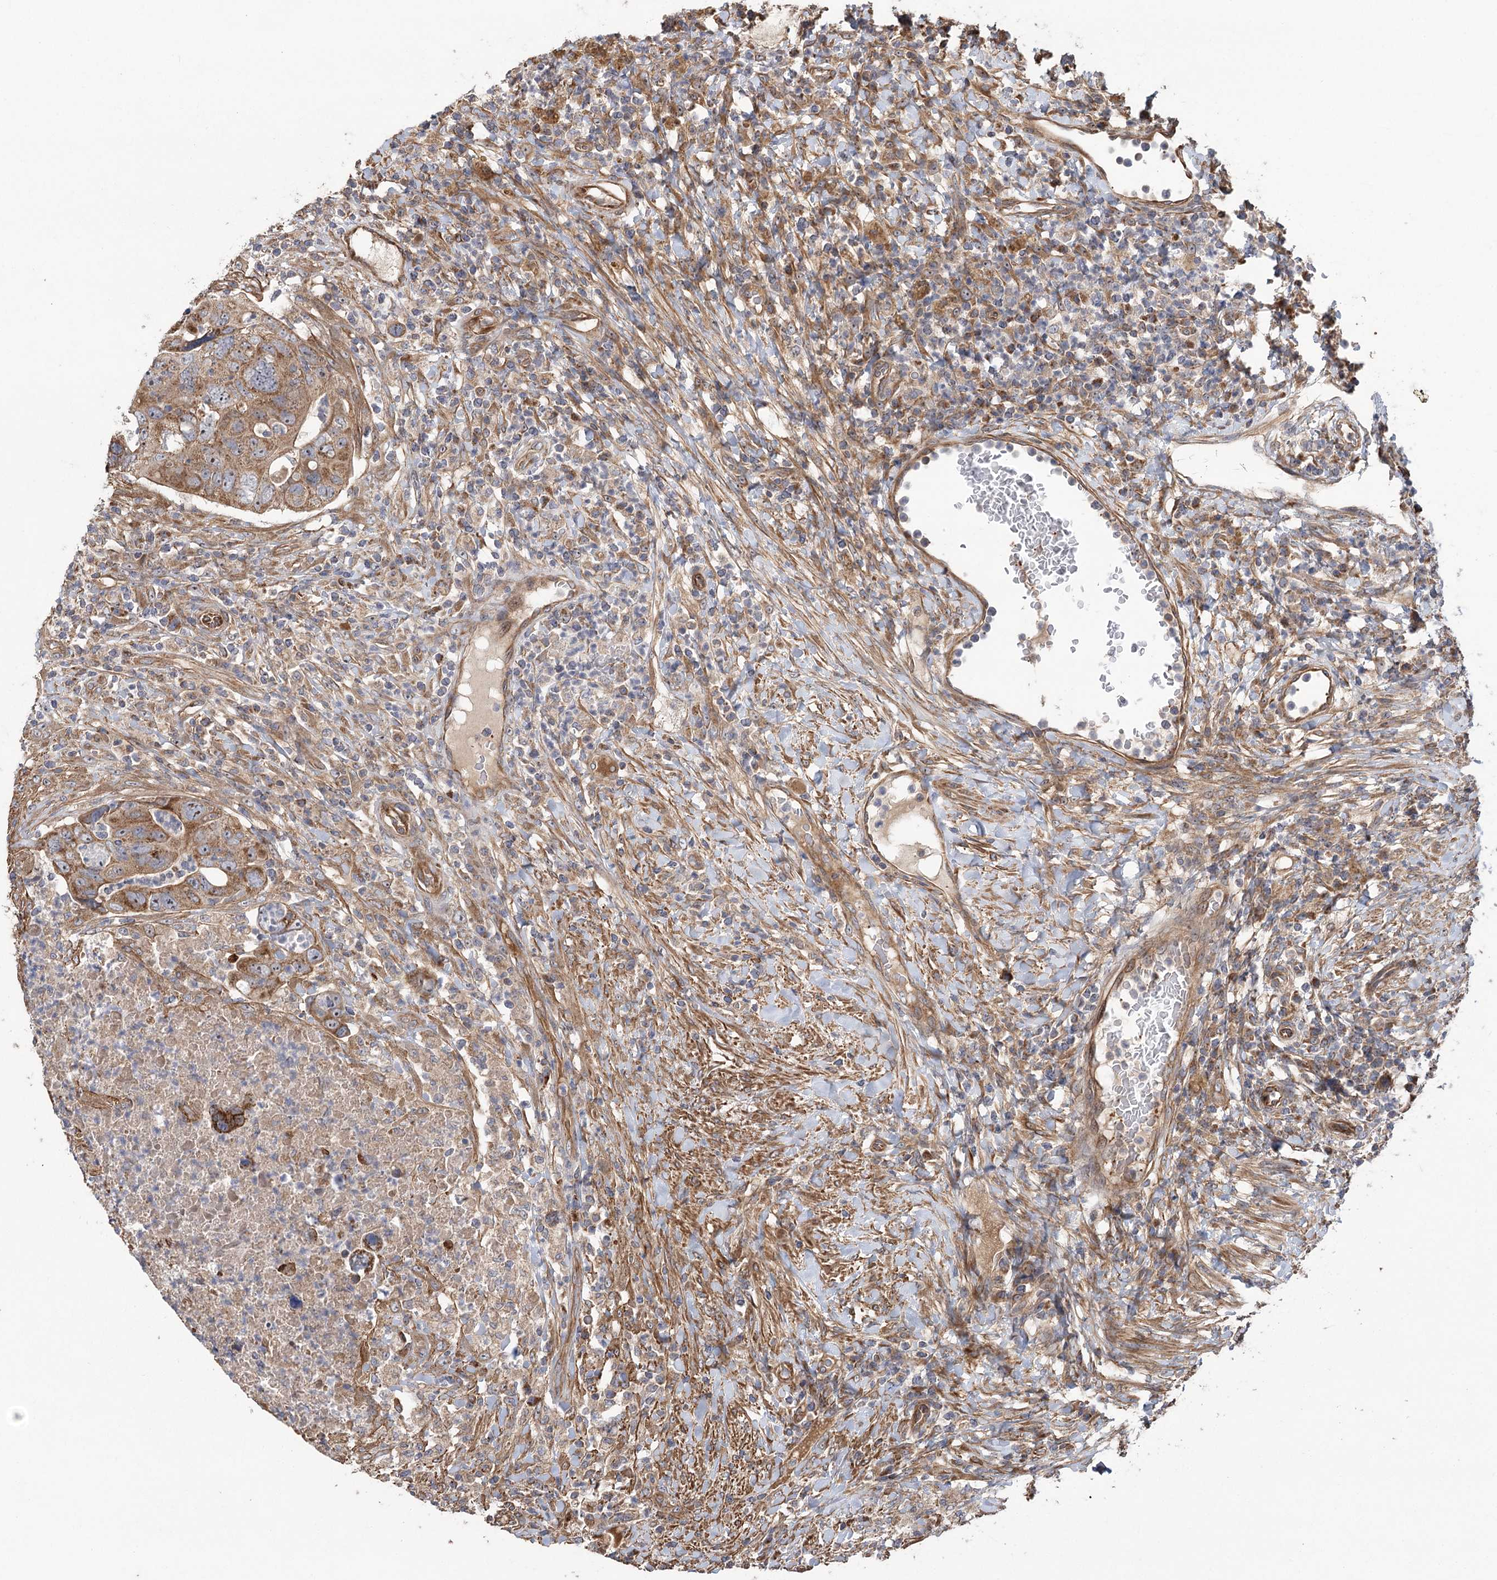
{"staining": {"intensity": "moderate", "quantity": ">75%", "location": "cytoplasmic/membranous,nuclear"}, "tissue": "colorectal cancer", "cell_type": "Tumor cells", "image_type": "cancer", "snomed": [{"axis": "morphology", "description": "Adenocarcinoma, NOS"}, {"axis": "topography", "description": "Rectum"}], "caption": "A medium amount of moderate cytoplasmic/membranous and nuclear expression is present in about >75% of tumor cells in colorectal adenocarcinoma tissue.", "gene": "RWDD4", "patient": {"sex": "male", "age": 59}}